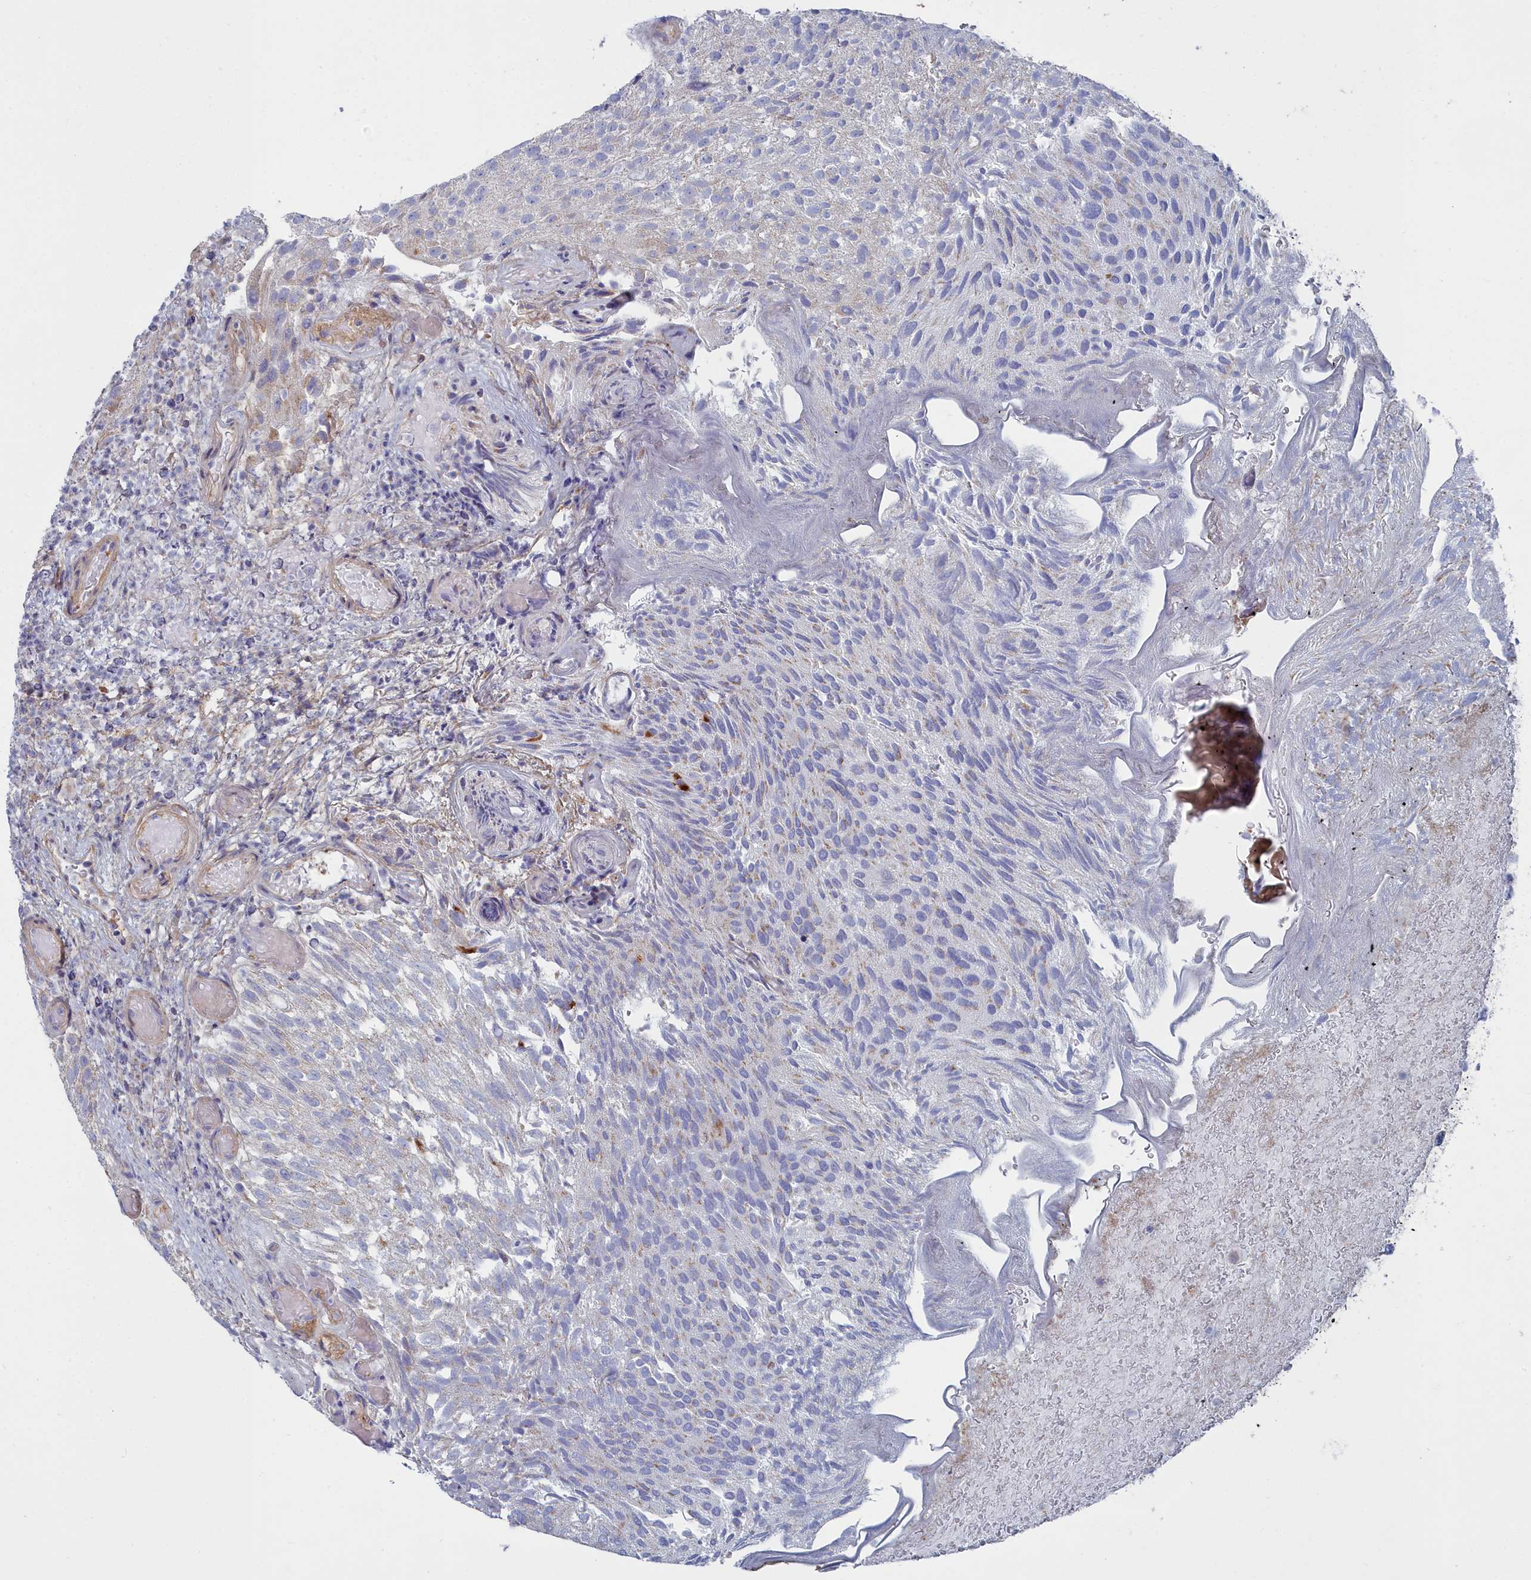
{"staining": {"intensity": "weak", "quantity": "25%-75%", "location": "cytoplasmic/membranous"}, "tissue": "urothelial cancer", "cell_type": "Tumor cells", "image_type": "cancer", "snomed": [{"axis": "morphology", "description": "Urothelial carcinoma, Low grade"}, {"axis": "topography", "description": "Urinary bladder"}], "caption": "Urothelial cancer stained with DAB (3,3'-diaminobenzidine) immunohistochemistry shows low levels of weak cytoplasmic/membranous expression in about 25%-75% of tumor cells.", "gene": "SHISAL2A", "patient": {"sex": "male", "age": 78}}